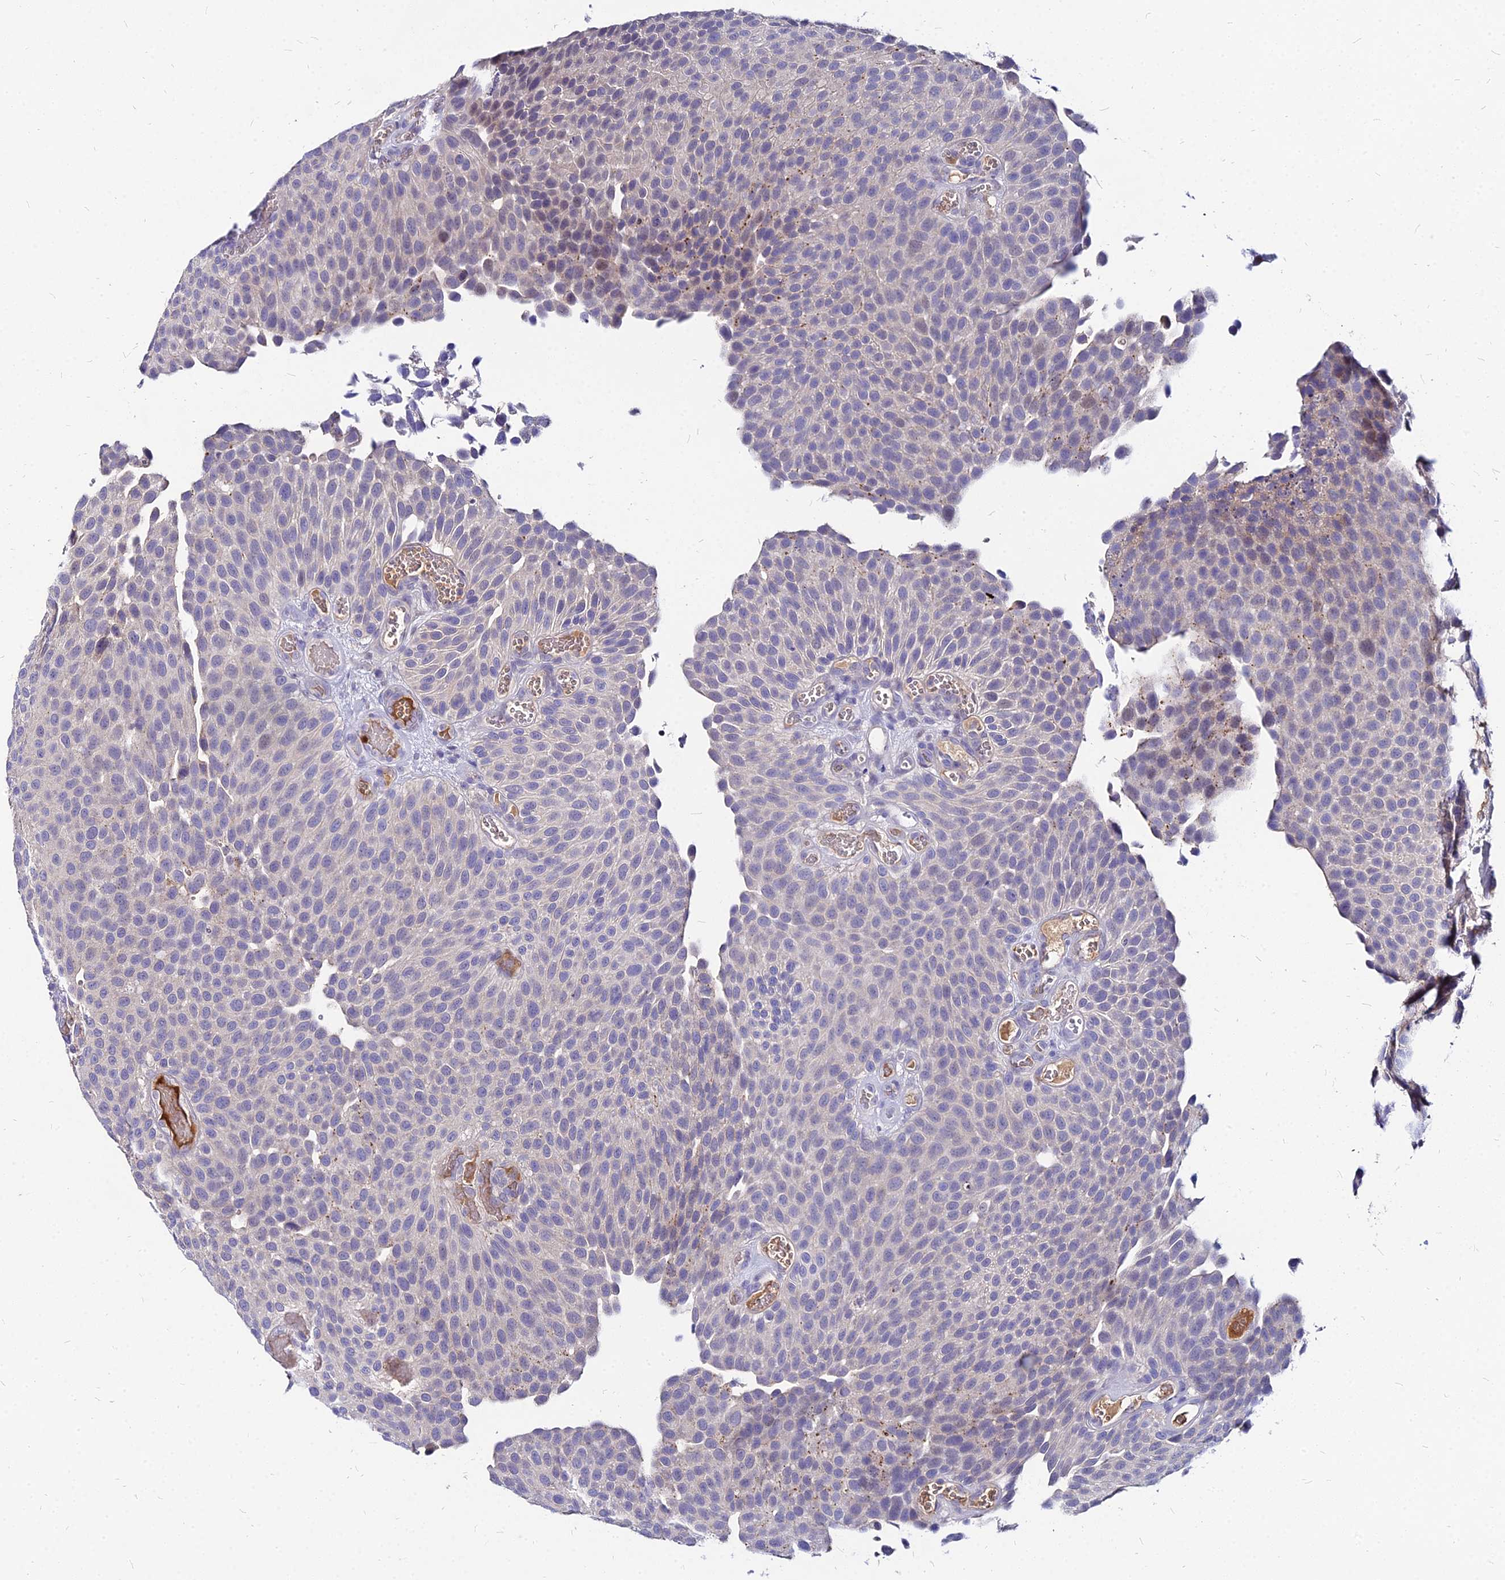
{"staining": {"intensity": "negative", "quantity": "none", "location": "none"}, "tissue": "urothelial cancer", "cell_type": "Tumor cells", "image_type": "cancer", "snomed": [{"axis": "morphology", "description": "Urothelial carcinoma, Low grade"}, {"axis": "topography", "description": "Urinary bladder"}], "caption": "This is a micrograph of immunohistochemistry (IHC) staining of urothelial cancer, which shows no expression in tumor cells.", "gene": "ACSM6", "patient": {"sex": "male", "age": 89}}